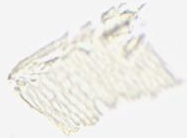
{"staining": {"intensity": "negative", "quantity": "none", "location": "none"}, "tissue": "glioma", "cell_type": "Tumor cells", "image_type": "cancer", "snomed": [{"axis": "morphology", "description": "Glioma, malignant, Low grade"}, {"axis": "topography", "description": "Brain"}], "caption": "Malignant low-grade glioma was stained to show a protein in brown. There is no significant staining in tumor cells.", "gene": "KHNYN", "patient": {"sex": "female", "age": 32}}